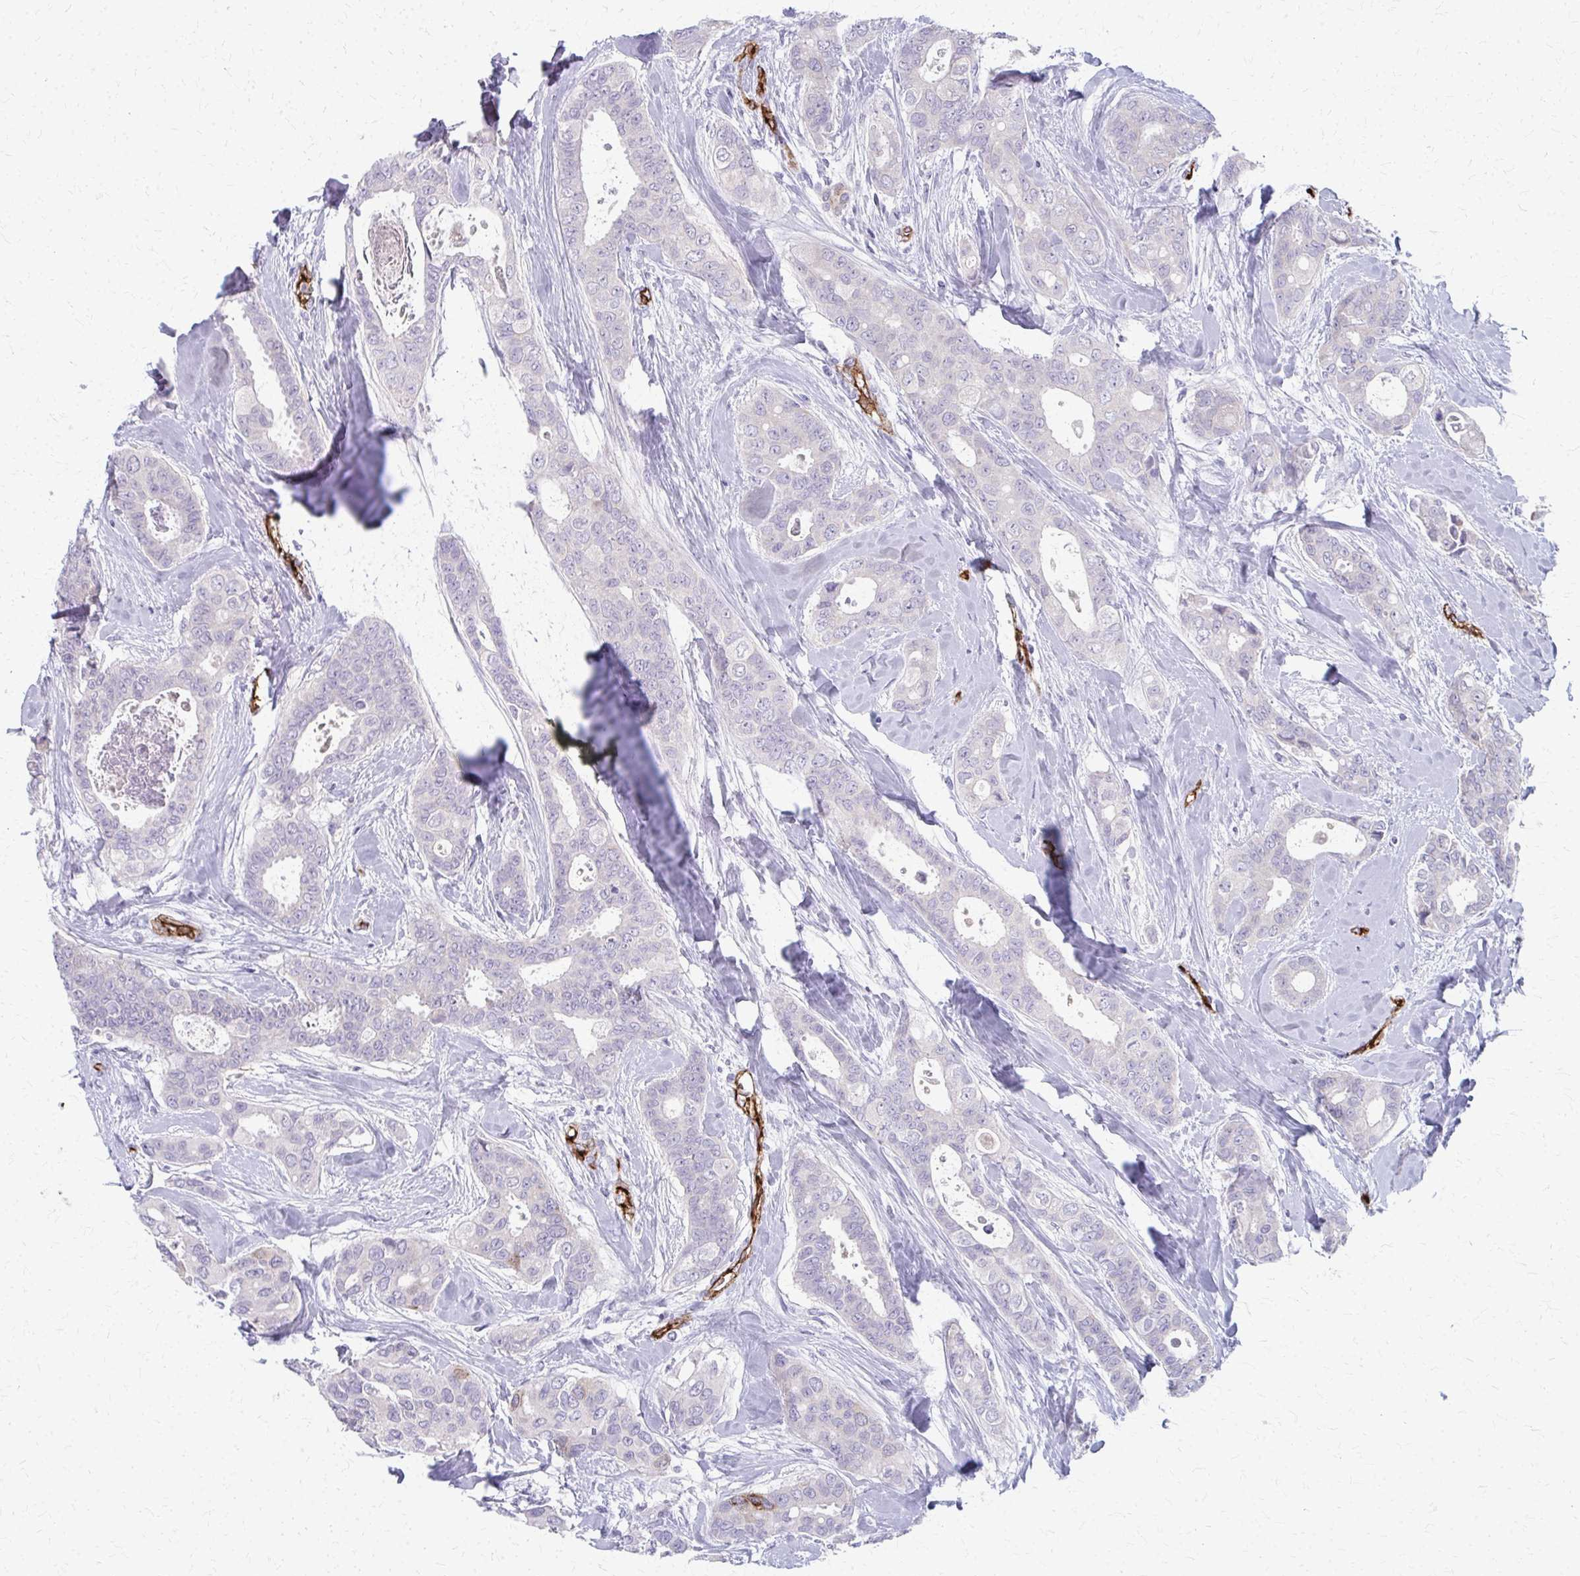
{"staining": {"intensity": "negative", "quantity": "none", "location": "none"}, "tissue": "breast cancer", "cell_type": "Tumor cells", "image_type": "cancer", "snomed": [{"axis": "morphology", "description": "Duct carcinoma"}, {"axis": "topography", "description": "Breast"}], "caption": "Human breast cancer (intraductal carcinoma) stained for a protein using immunohistochemistry (IHC) displays no positivity in tumor cells.", "gene": "ADIPOQ", "patient": {"sex": "female", "age": 45}}